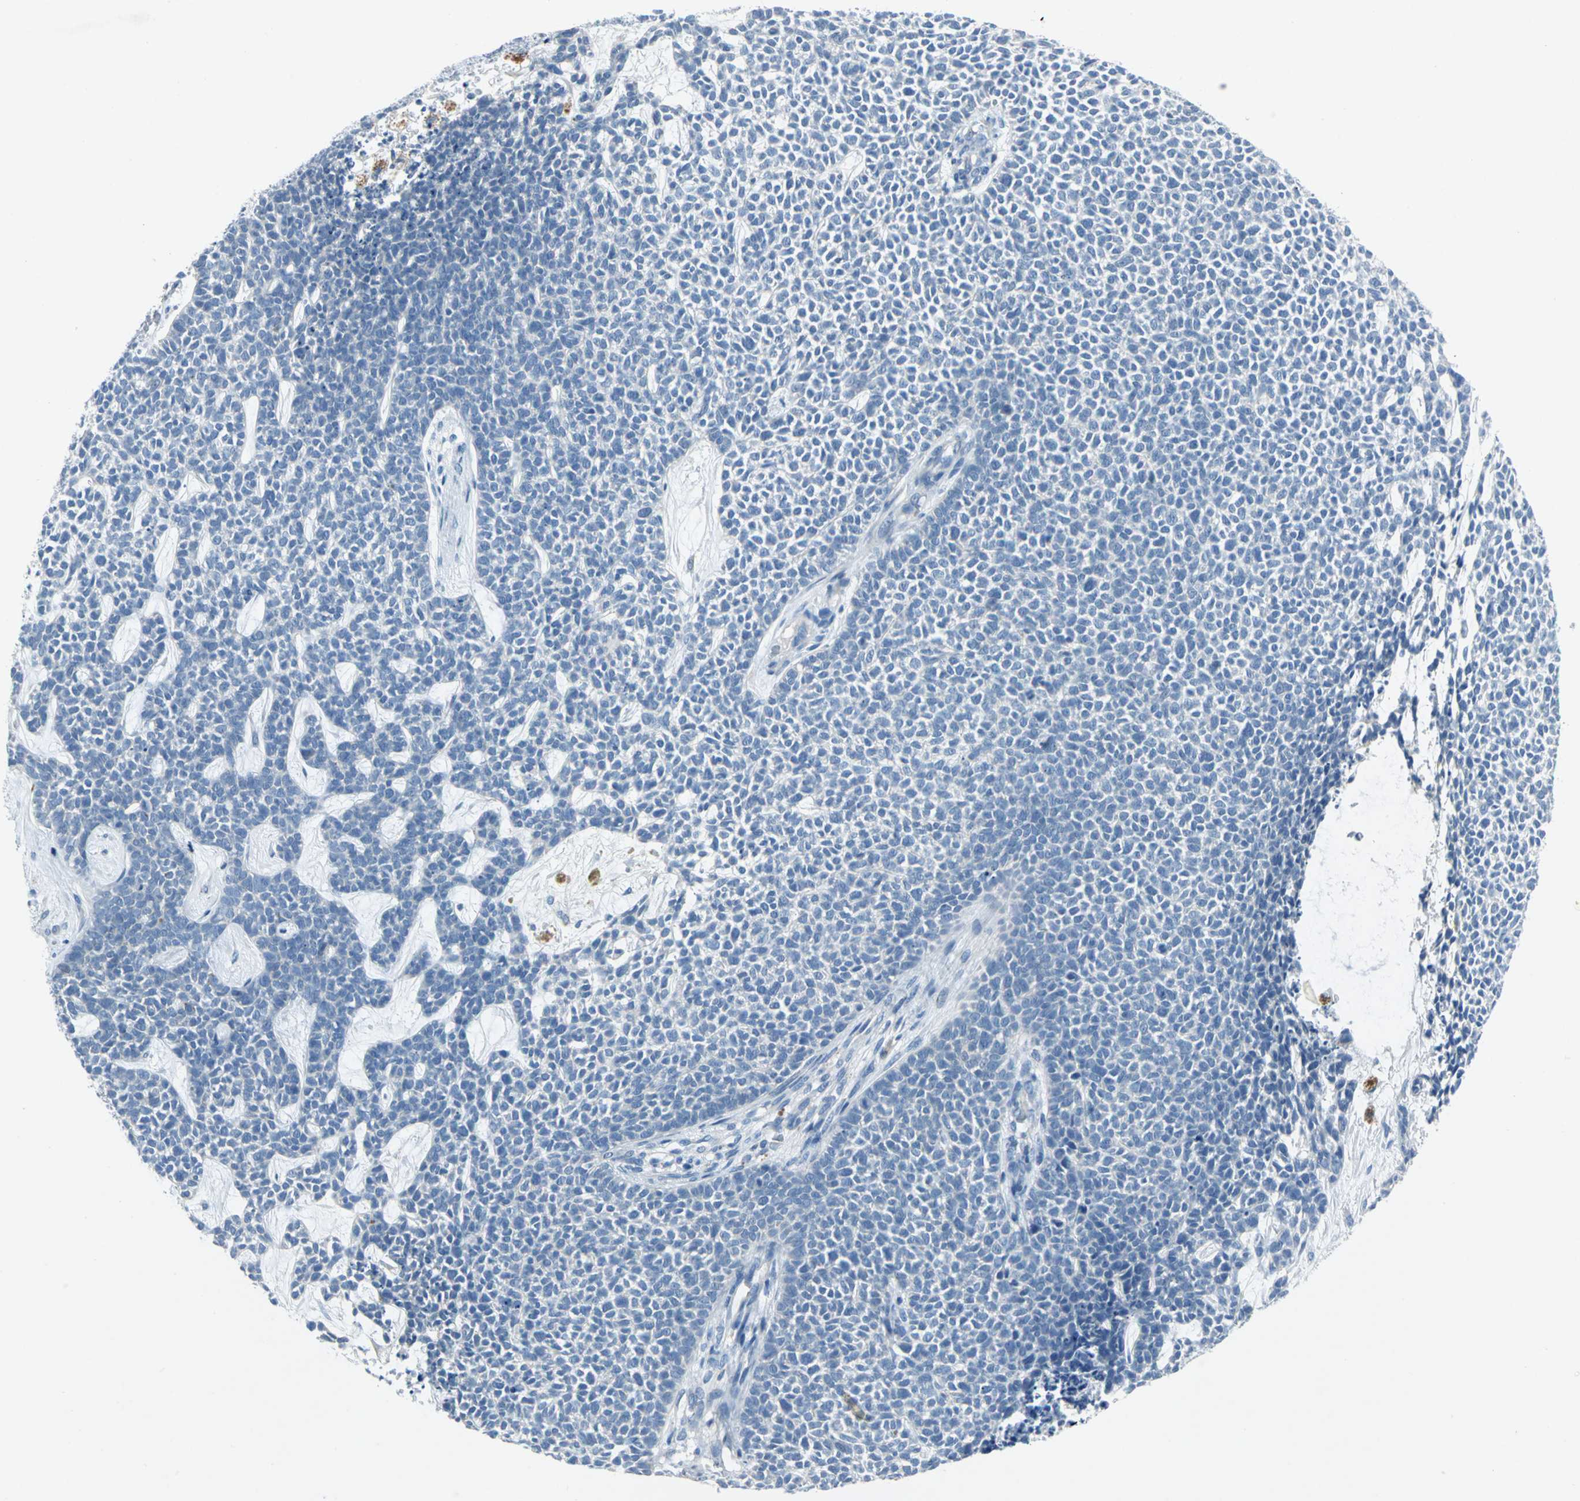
{"staining": {"intensity": "negative", "quantity": "none", "location": "none"}, "tissue": "skin cancer", "cell_type": "Tumor cells", "image_type": "cancer", "snomed": [{"axis": "morphology", "description": "Basal cell carcinoma"}, {"axis": "topography", "description": "Skin"}], "caption": "Image shows no protein staining in tumor cells of skin cancer (basal cell carcinoma) tissue.", "gene": "PTGDS", "patient": {"sex": "female", "age": 84}}